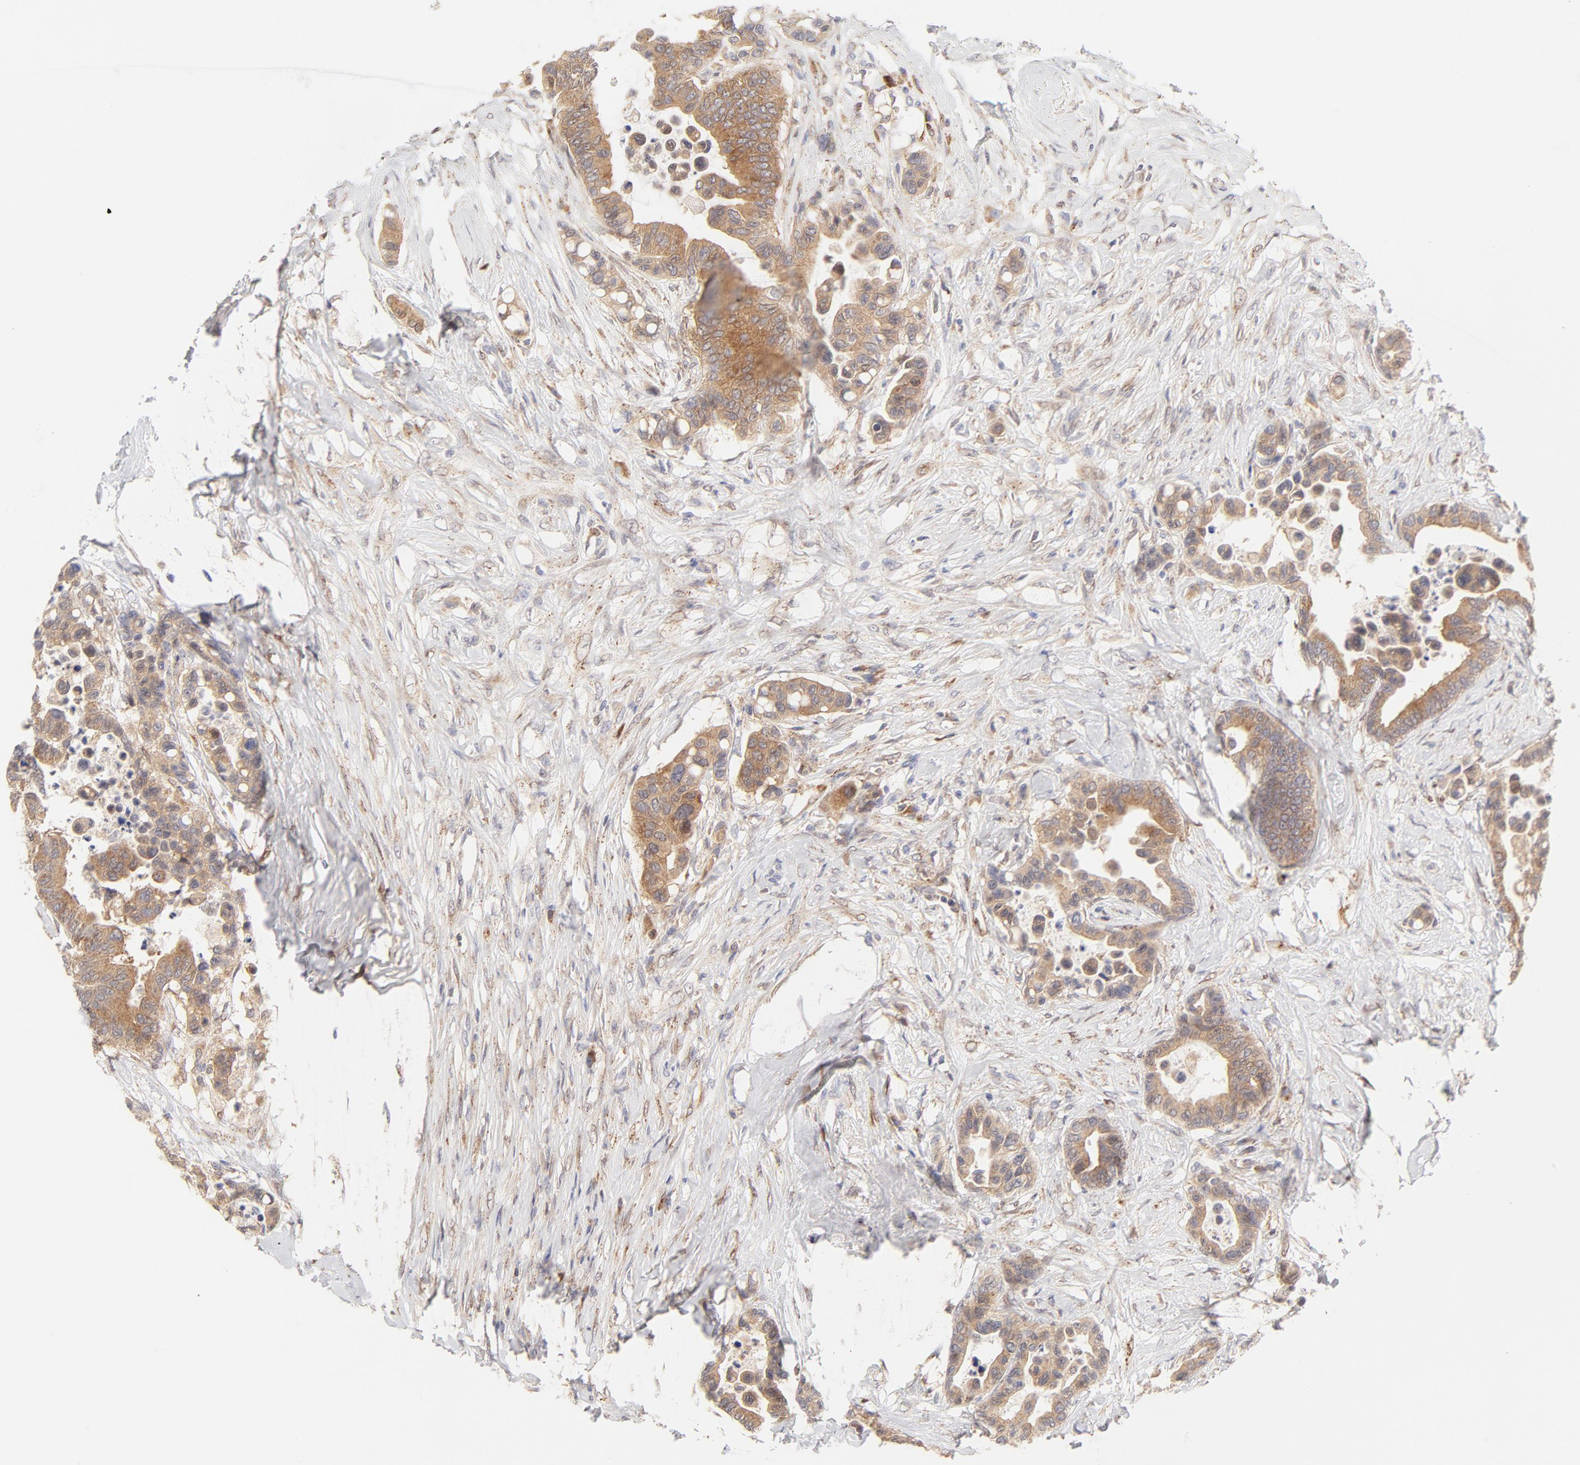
{"staining": {"intensity": "moderate", "quantity": ">75%", "location": "cytoplasmic/membranous"}, "tissue": "colorectal cancer", "cell_type": "Tumor cells", "image_type": "cancer", "snomed": [{"axis": "morphology", "description": "Adenocarcinoma, NOS"}, {"axis": "topography", "description": "Colon"}], "caption": "A high-resolution photomicrograph shows IHC staining of colorectal cancer (adenocarcinoma), which reveals moderate cytoplasmic/membranous staining in approximately >75% of tumor cells.", "gene": "RPS6KA1", "patient": {"sex": "male", "age": 82}}